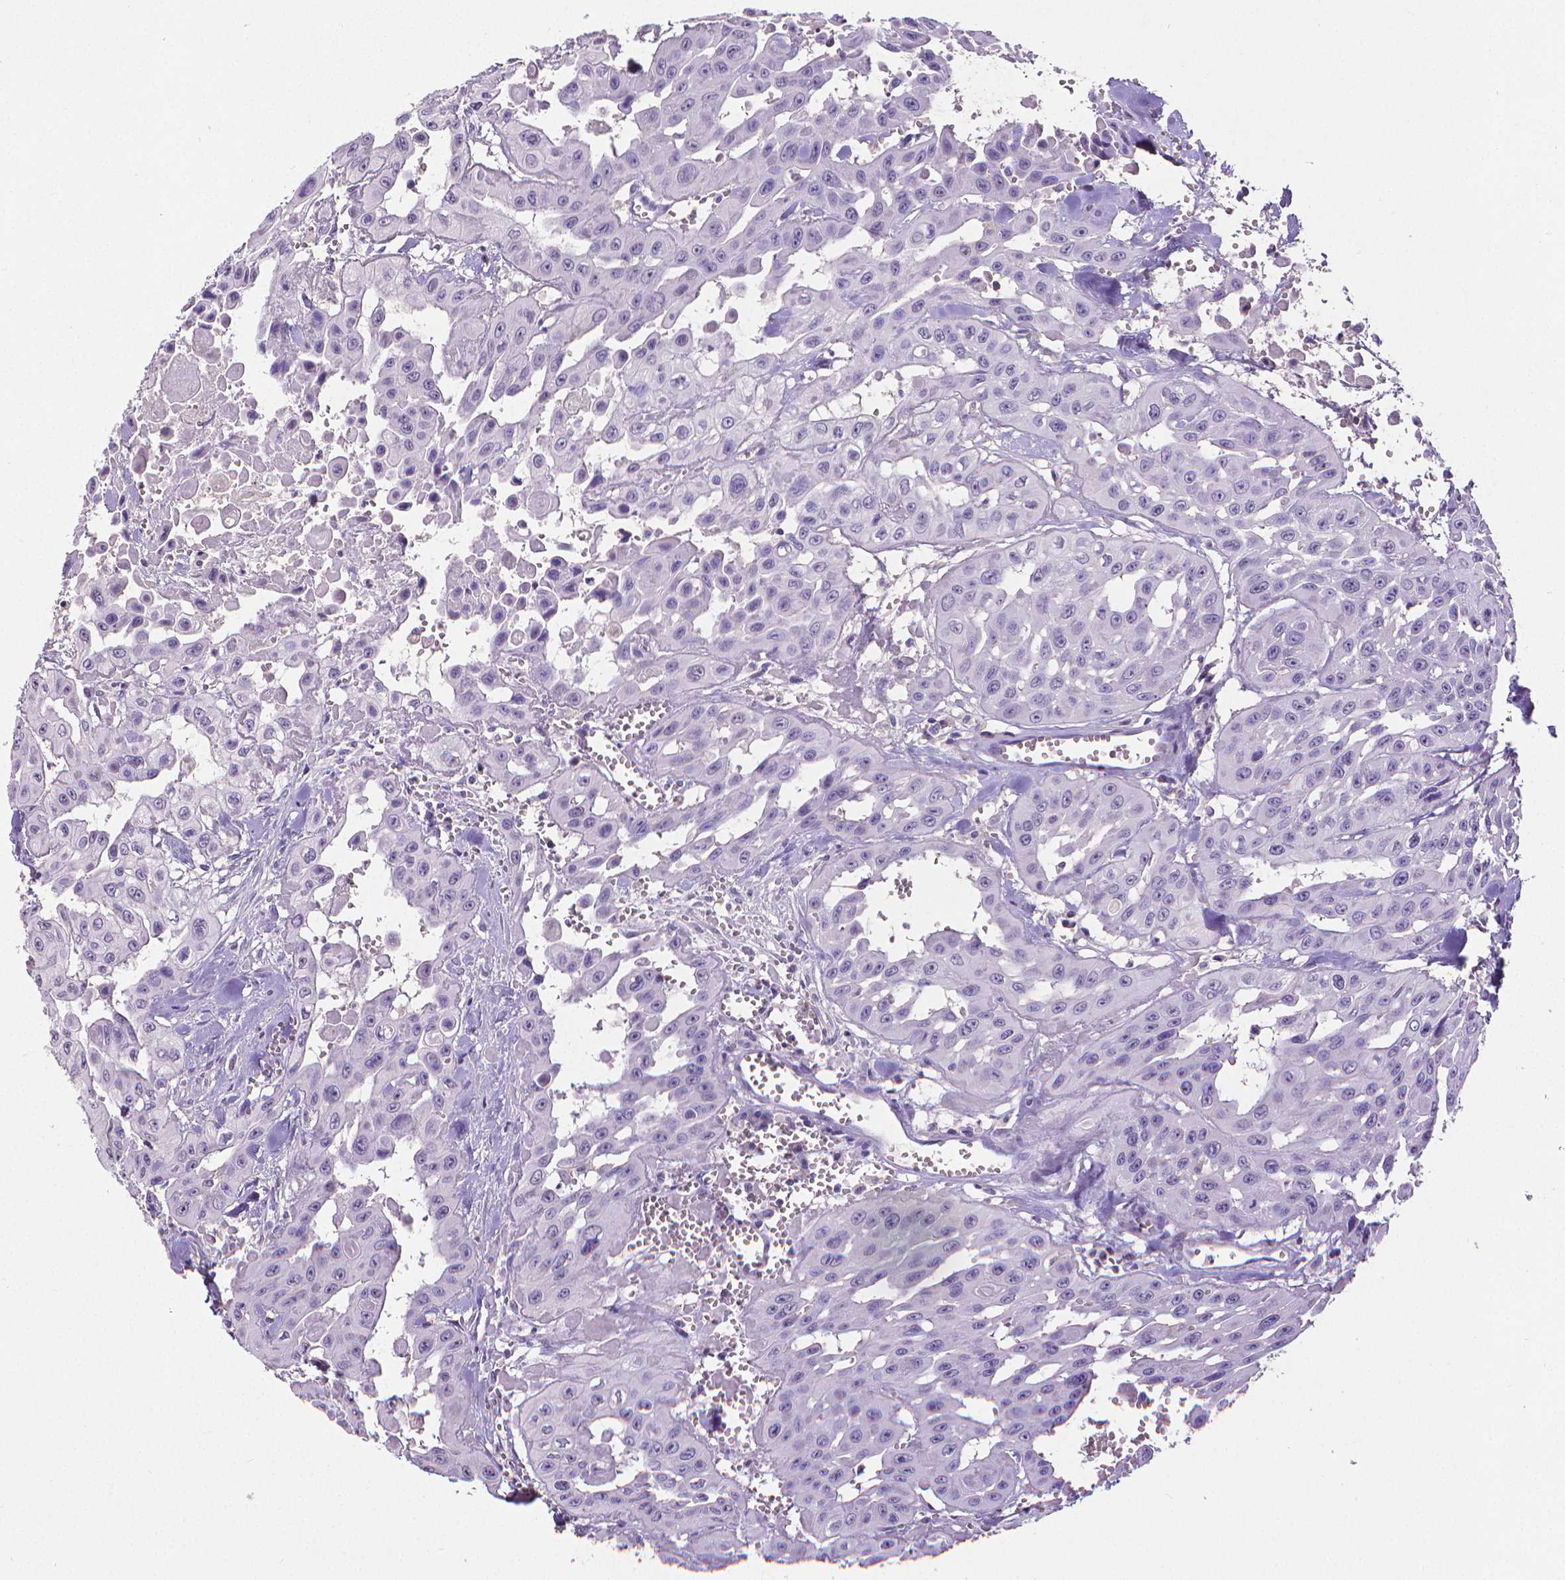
{"staining": {"intensity": "negative", "quantity": "none", "location": "none"}, "tissue": "head and neck cancer", "cell_type": "Tumor cells", "image_type": "cancer", "snomed": [{"axis": "morphology", "description": "Adenocarcinoma, NOS"}, {"axis": "topography", "description": "Head-Neck"}], "caption": "A high-resolution micrograph shows immunohistochemistry staining of head and neck cancer (adenocarcinoma), which exhibits no significant expression in tumor cells.", "gene": "CD4", "patient": {"sex": "male", "age": 73}}